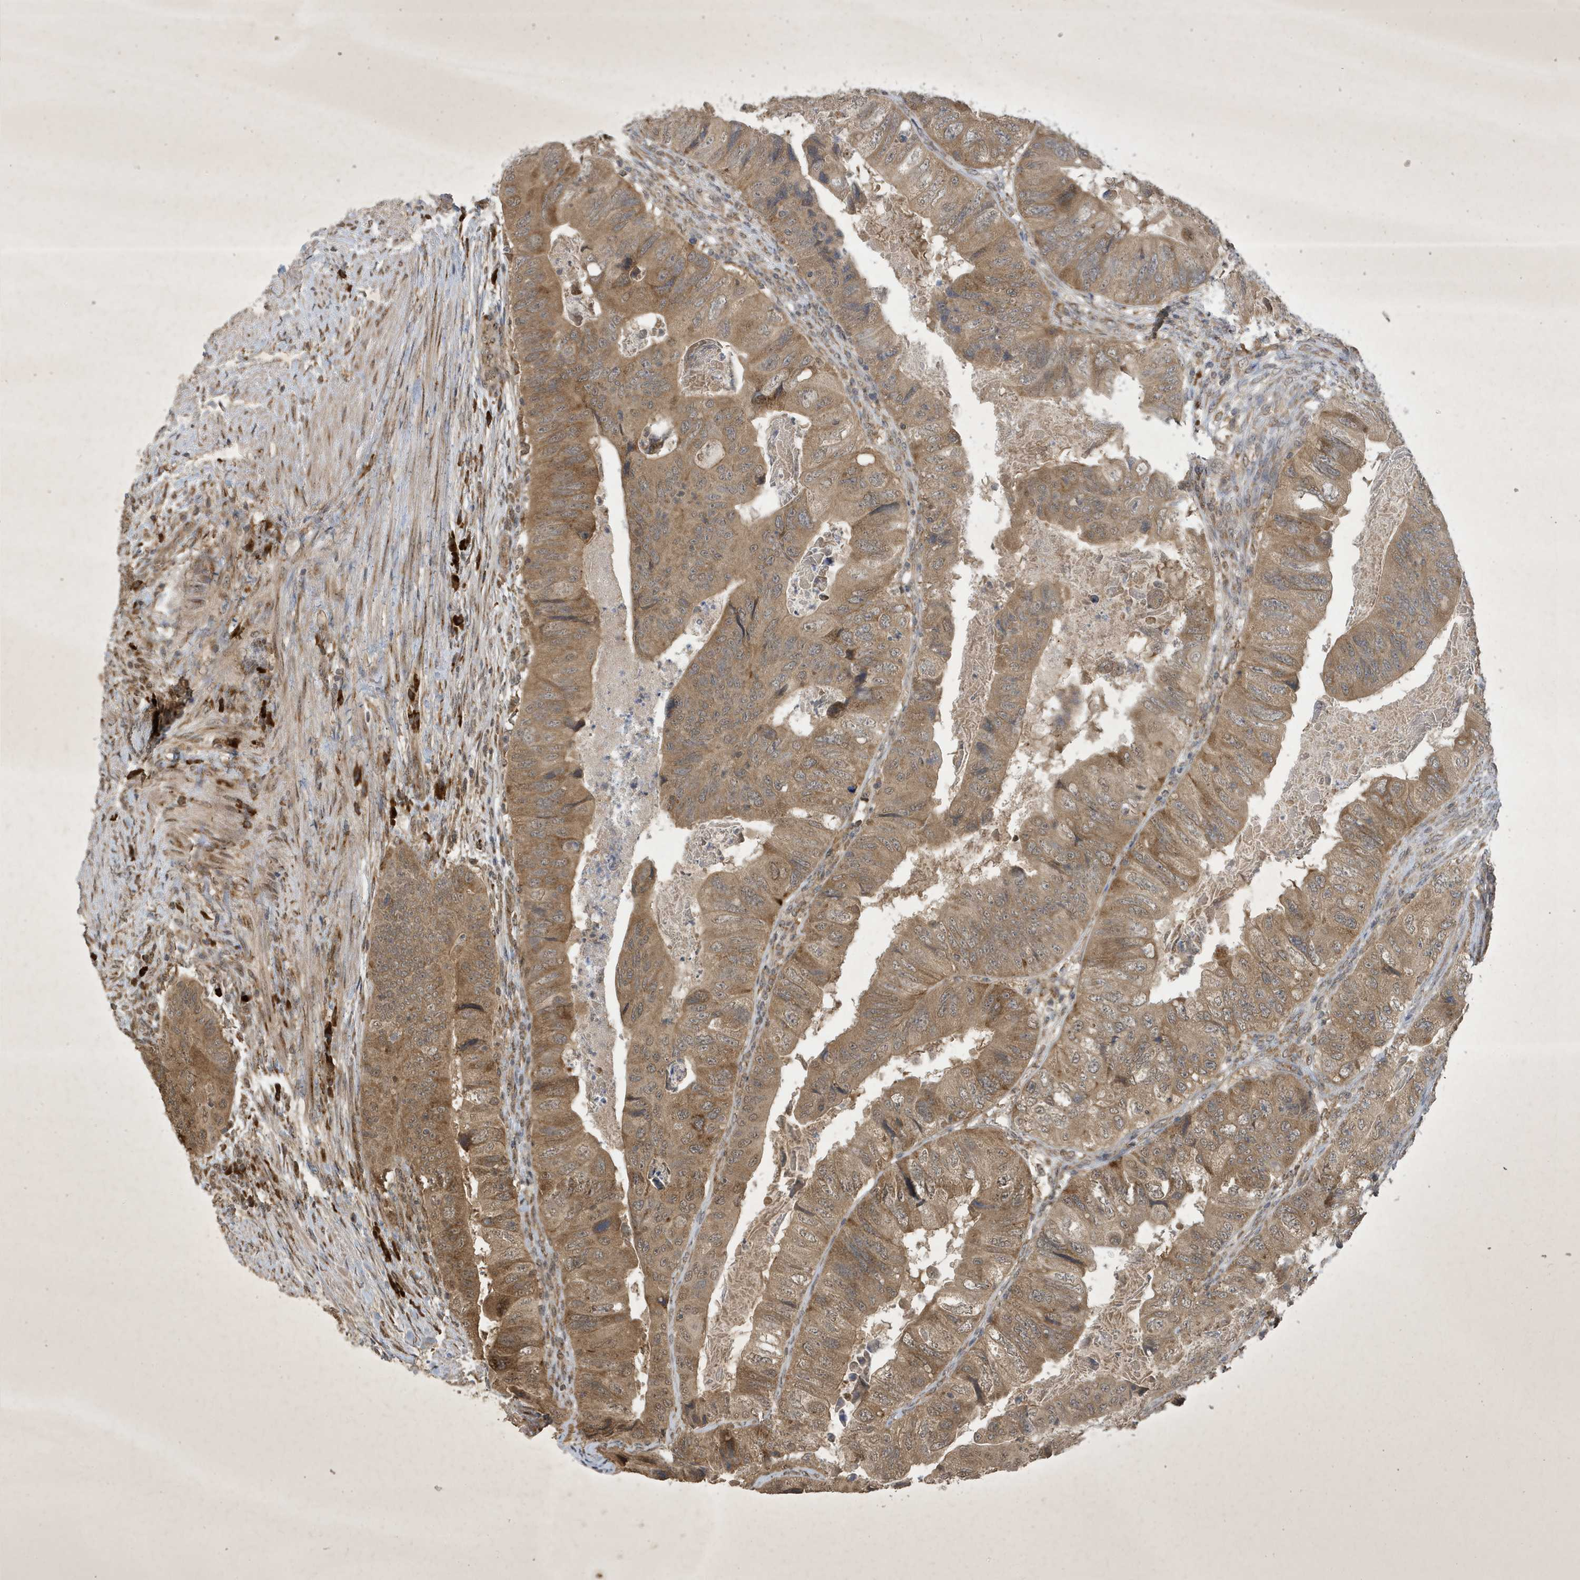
{"staining": {"intensity": "moderate", "quantity": ">75%", "location": "cytoplasmic/membranous"}, "tissue": "colorectal cancer", "cell_type": "Tumor cells", "image_type": "cancer", "snomed": [{"axis": "morphology", "description": "Adenocarcinoma, NOS"}, {"axis": "topography", "description": "Rectum"}], "caption": "Tumor cells exhibit moderate cytoplasmic/membranous positivity in about >75% of cells in colorectal cancer.", "gene": "STX10", "patient": {"sex": "male", "age": 63}}